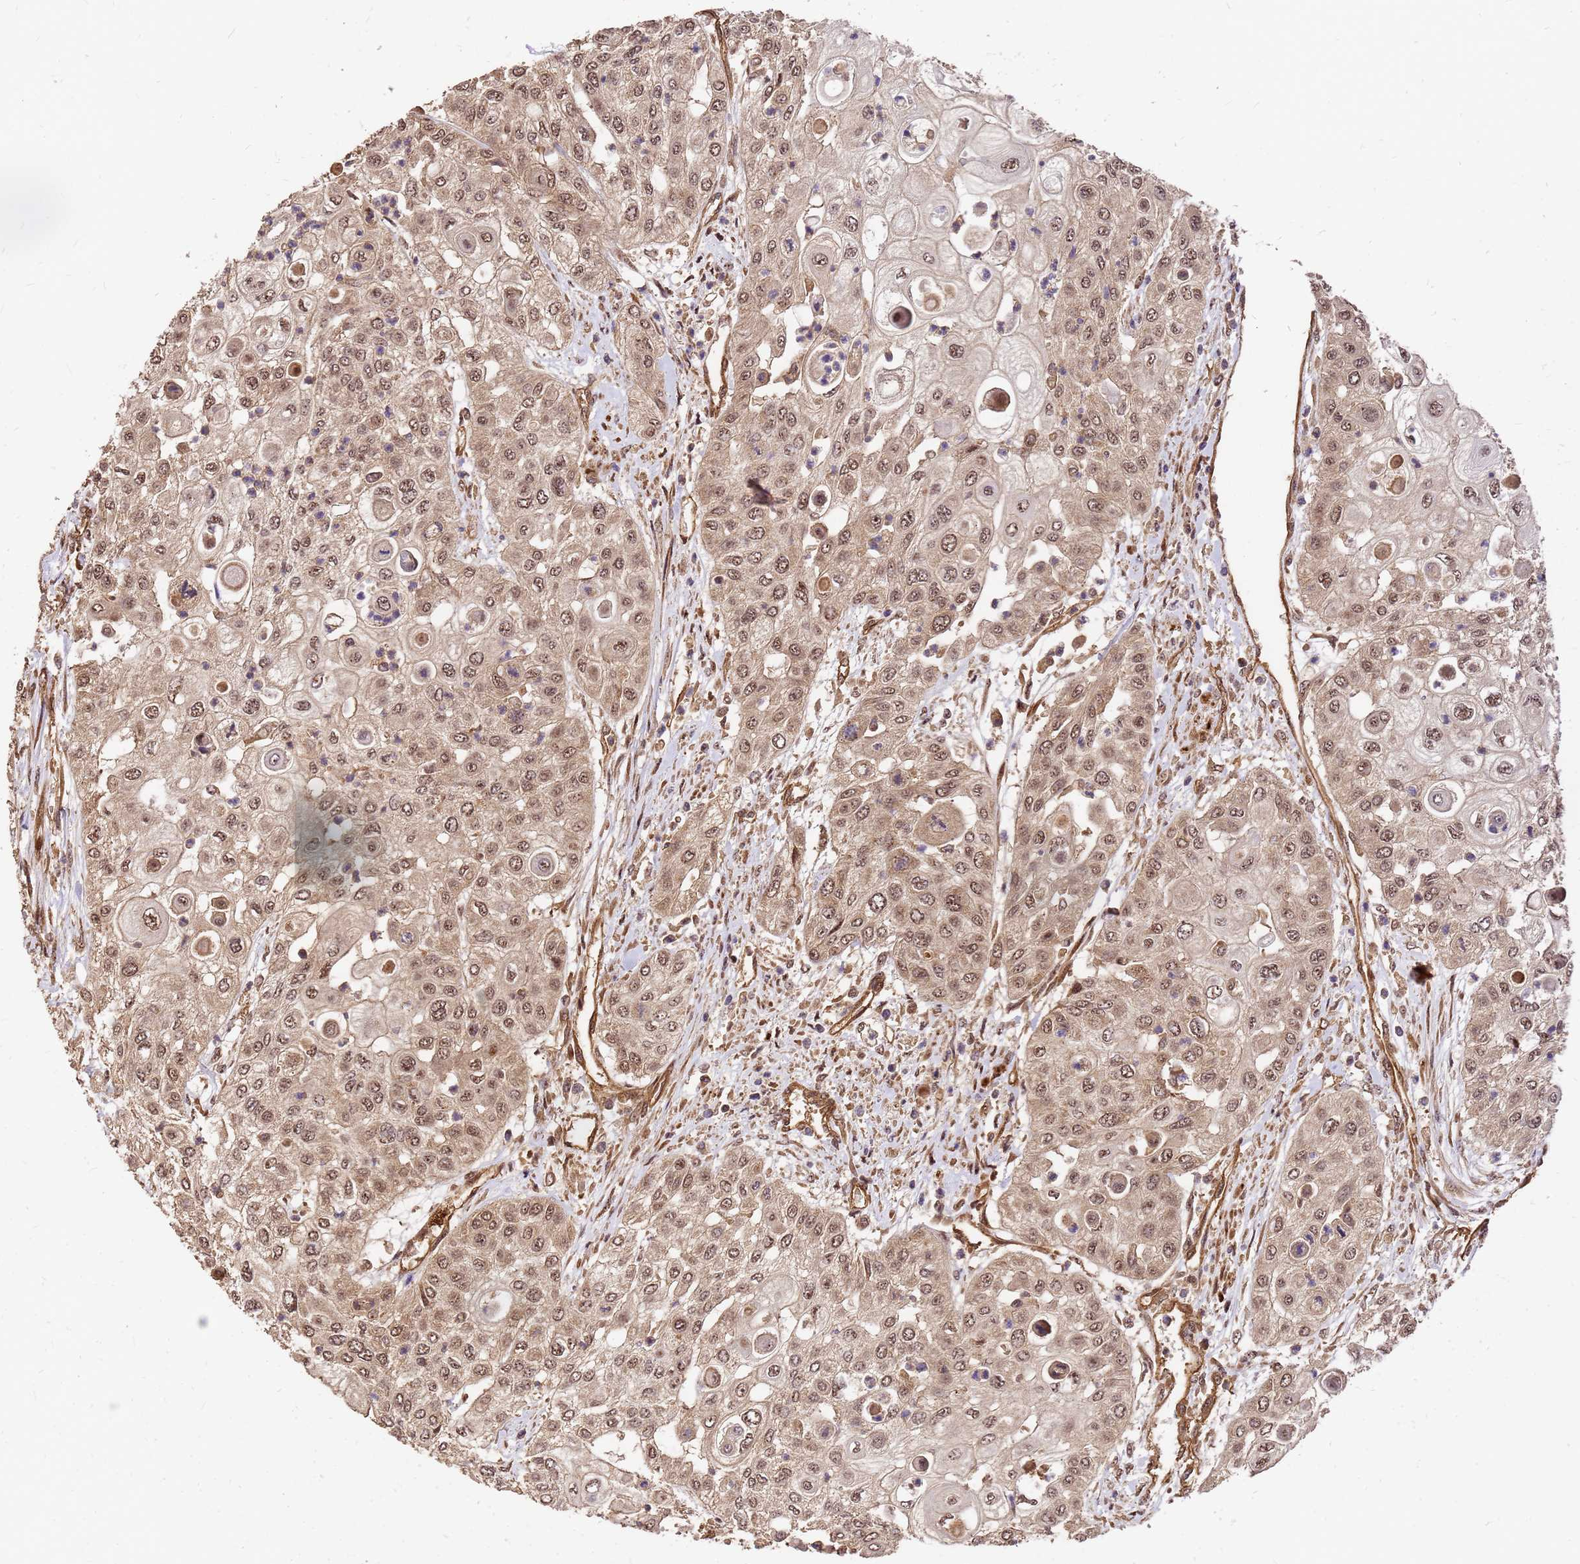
{"staining": {"intensity": "moderate", "quantity": ">75%", "location": "cytoplasmic/membranous,nuclear"}, "tissue": "urothelial cancer", "cell_type": "Tumor cells", "image_type": "cancer", "snomed": [{"axis": "morphology", "description": "Urothelial carcinoma, High grade"}, {"axis": "topography", "description": "Urinary bladder"}], "caption": "Moderate cytoplasmic/membranous and nuclear protein expression is present in about >75% of tumor cells in urothelial cancer.", "gene": "GPATCH8", "patient": {"sex": "female", "age": 79}}